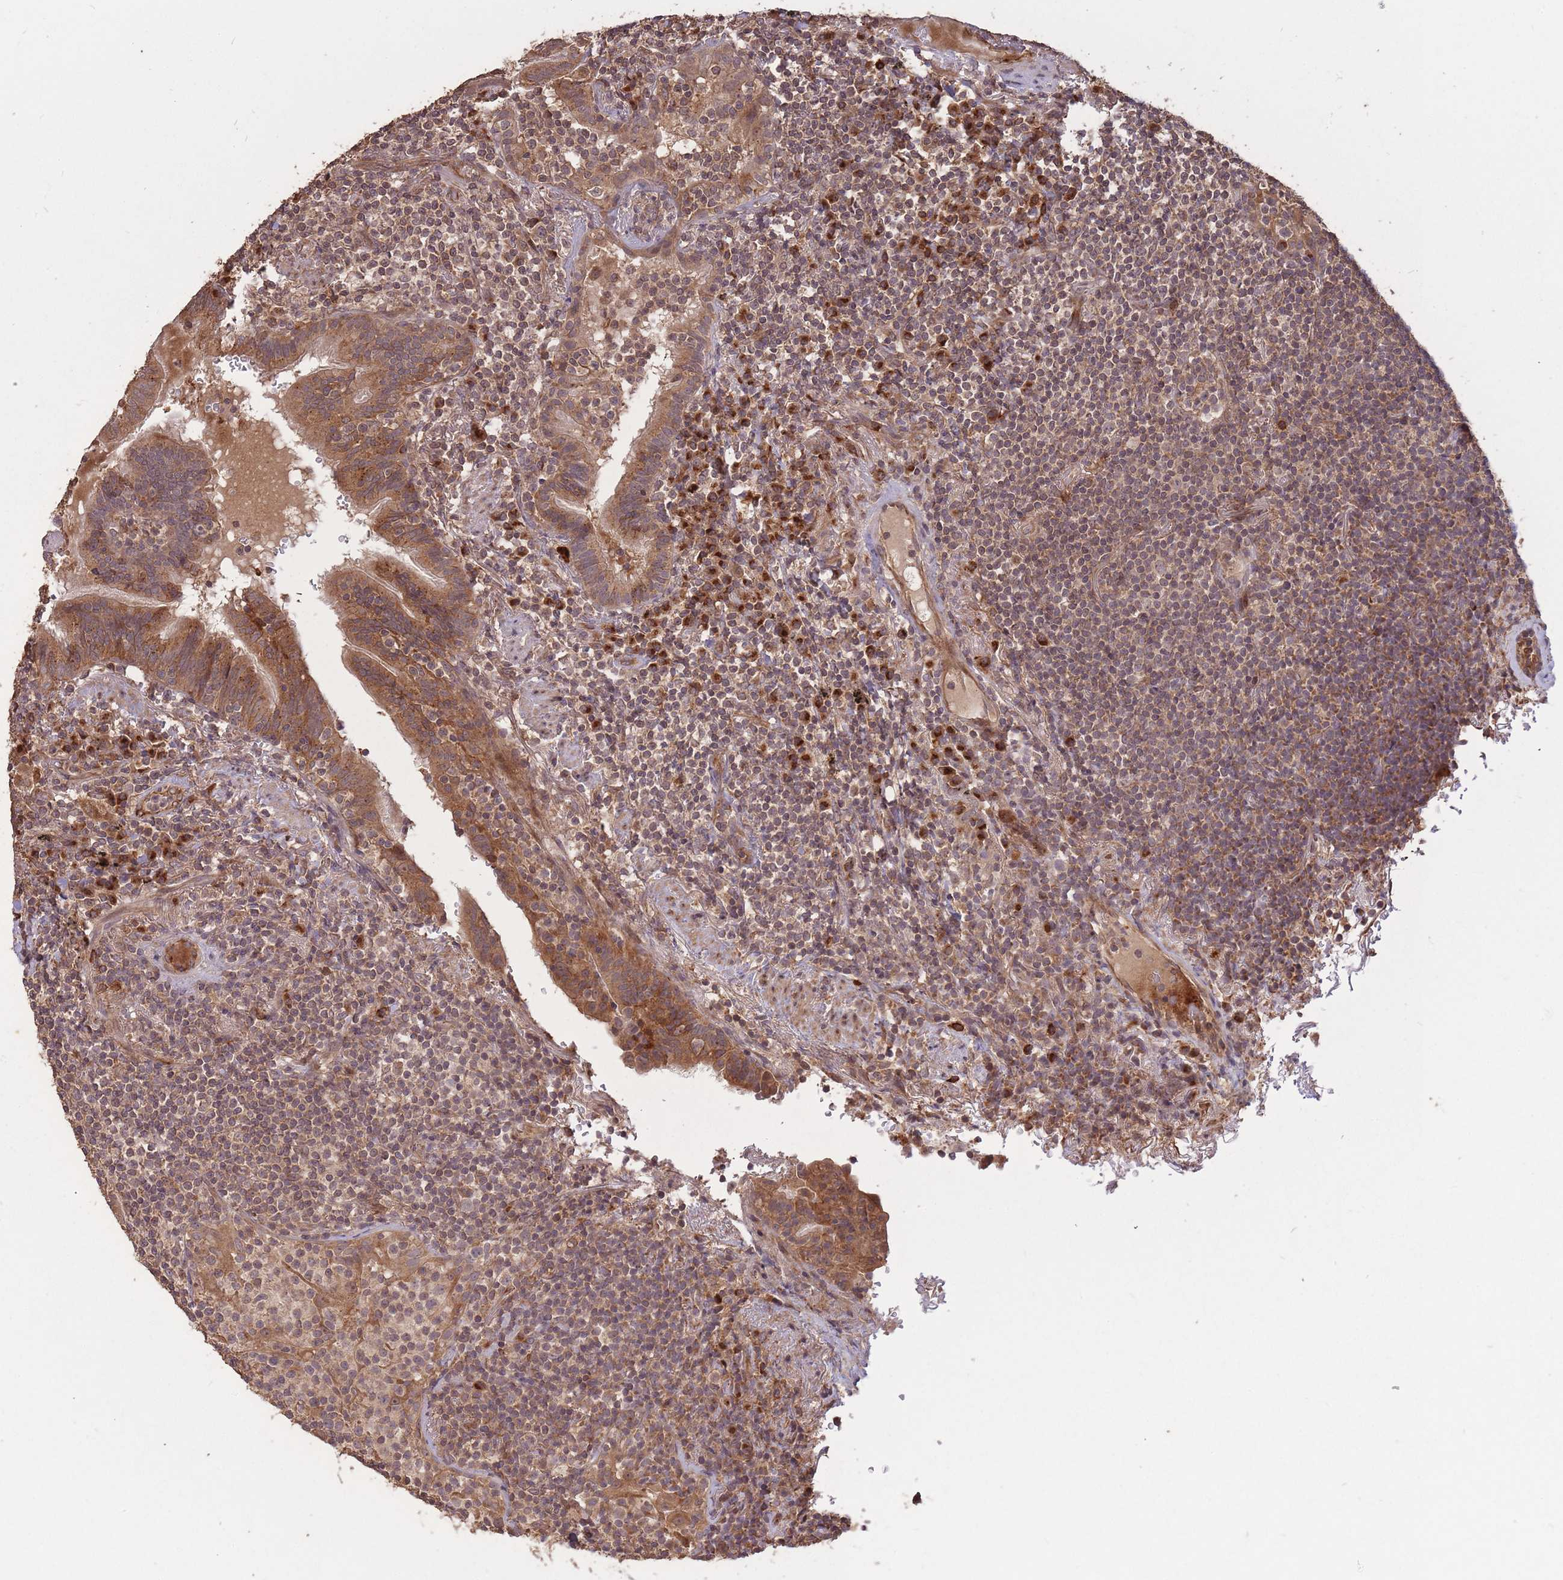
{"staining": {"intensity": "weak", "quantity": ">75%", "location": "cytoplasmic/membranous"}, "tissue": "lymphoma", "cell_type": "Tumor cells", "image_type": "cancer", "snomed": [{"axis": "morphology", "description": "Malignant lymphoma, non-Hodgkin's type, Low grade"}, {"axis": "topography", "description": "Lung"}], "caption": "Brown immunohistochemical staining in lymphoma shows weak cytoplasmic/membranous positivity in about >75% of tumor cells.", "gene": "ERBB3", "patient": {"sex": "female", "age": 71}}